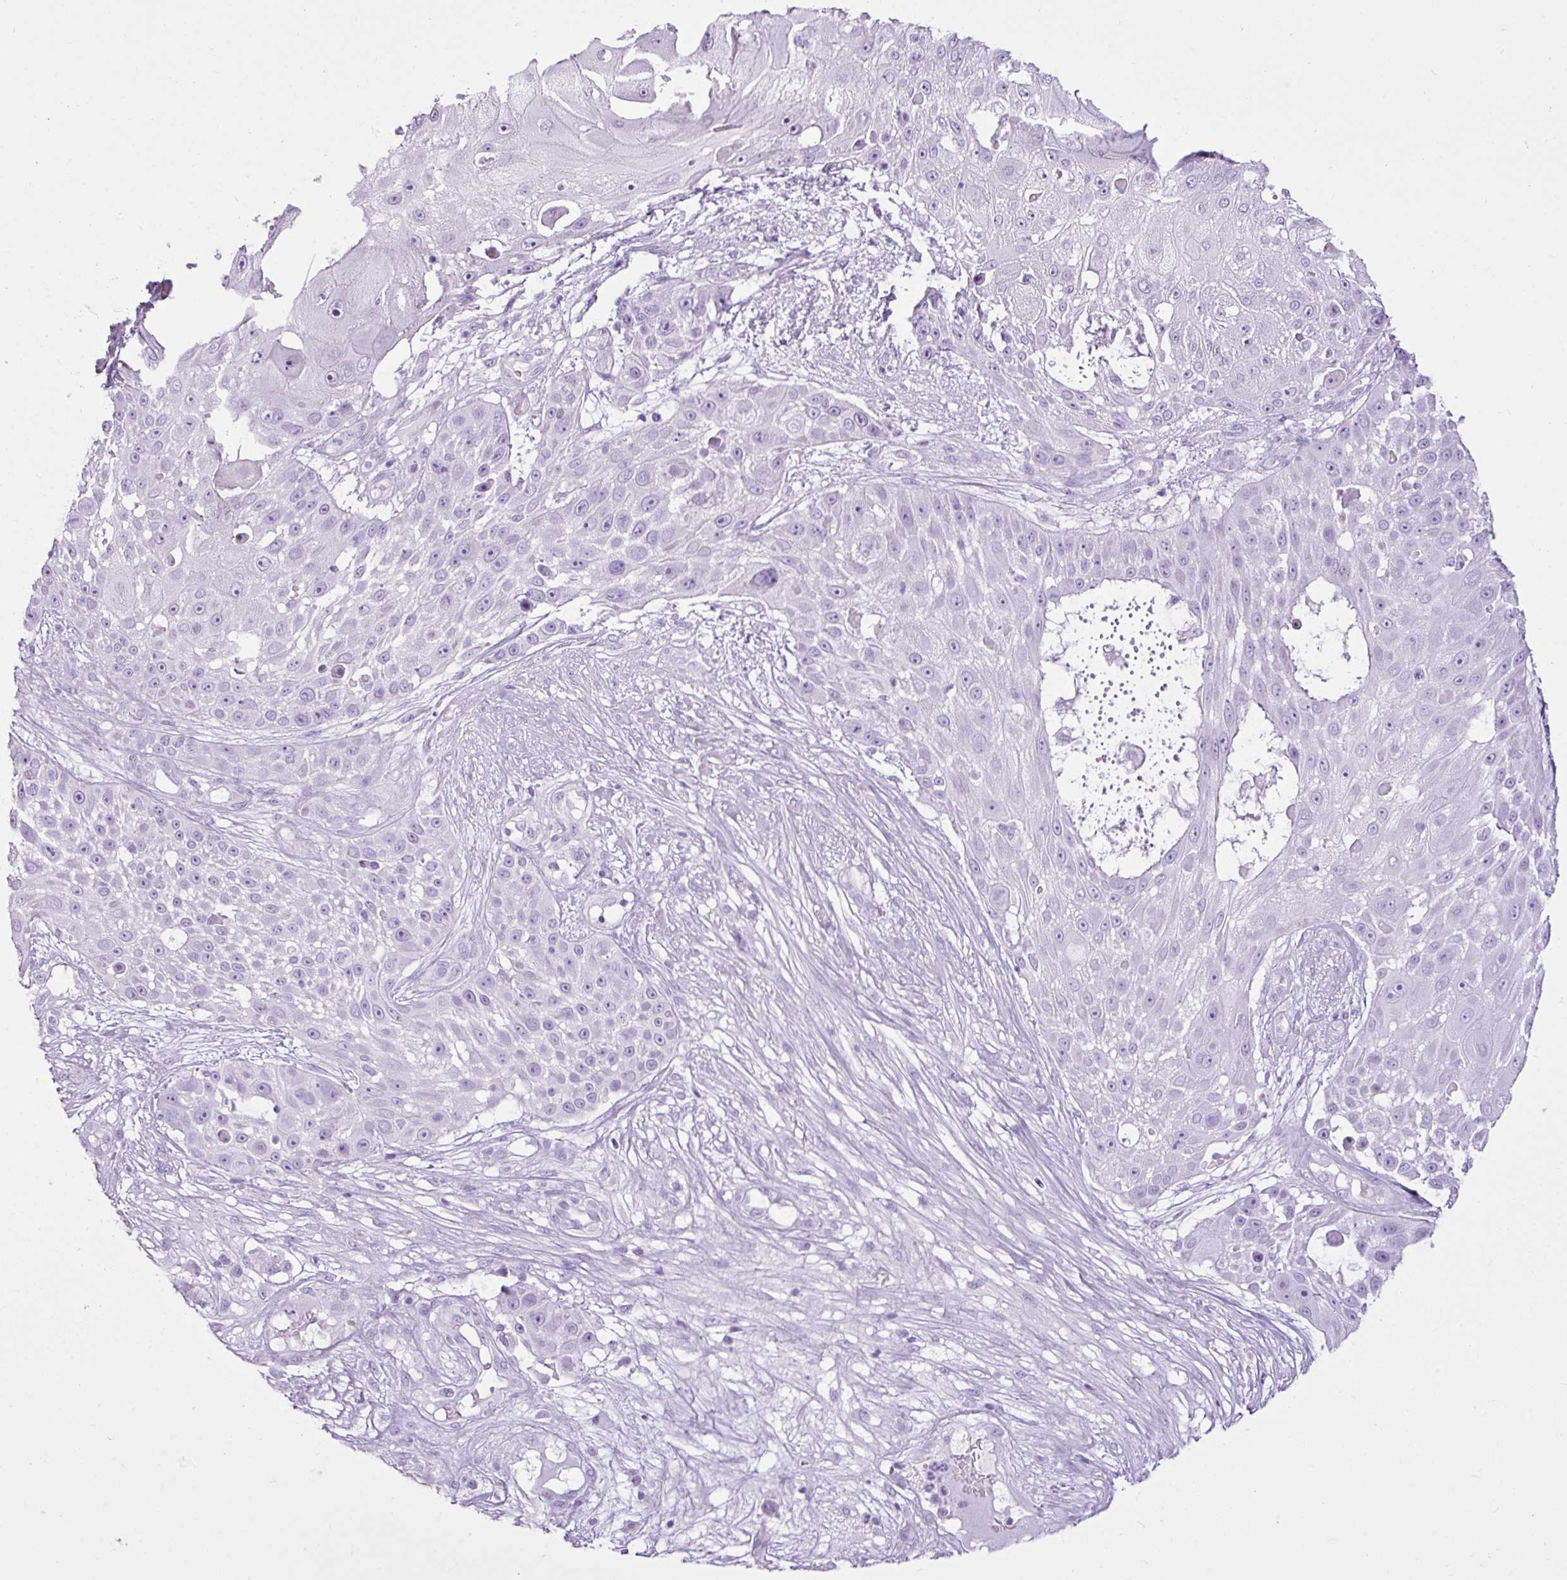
{"staining": {"intensity": "negative", "quantity": "none", "location": "none"}, "tissue": "skin cancer", "cell_type": "Tumor cells", "image_type": "cancer", "snomed": [{"axis": "morphology", "description": "Squamous cell carcinoma, NOS"}, {"axis": "topography", "description": "Skin"}], "caption": "Tumor cells are negative for brown protein staining in skin cancer.", "gene": "LILRB4", "patient": {"sex": "female", "age": 86}}